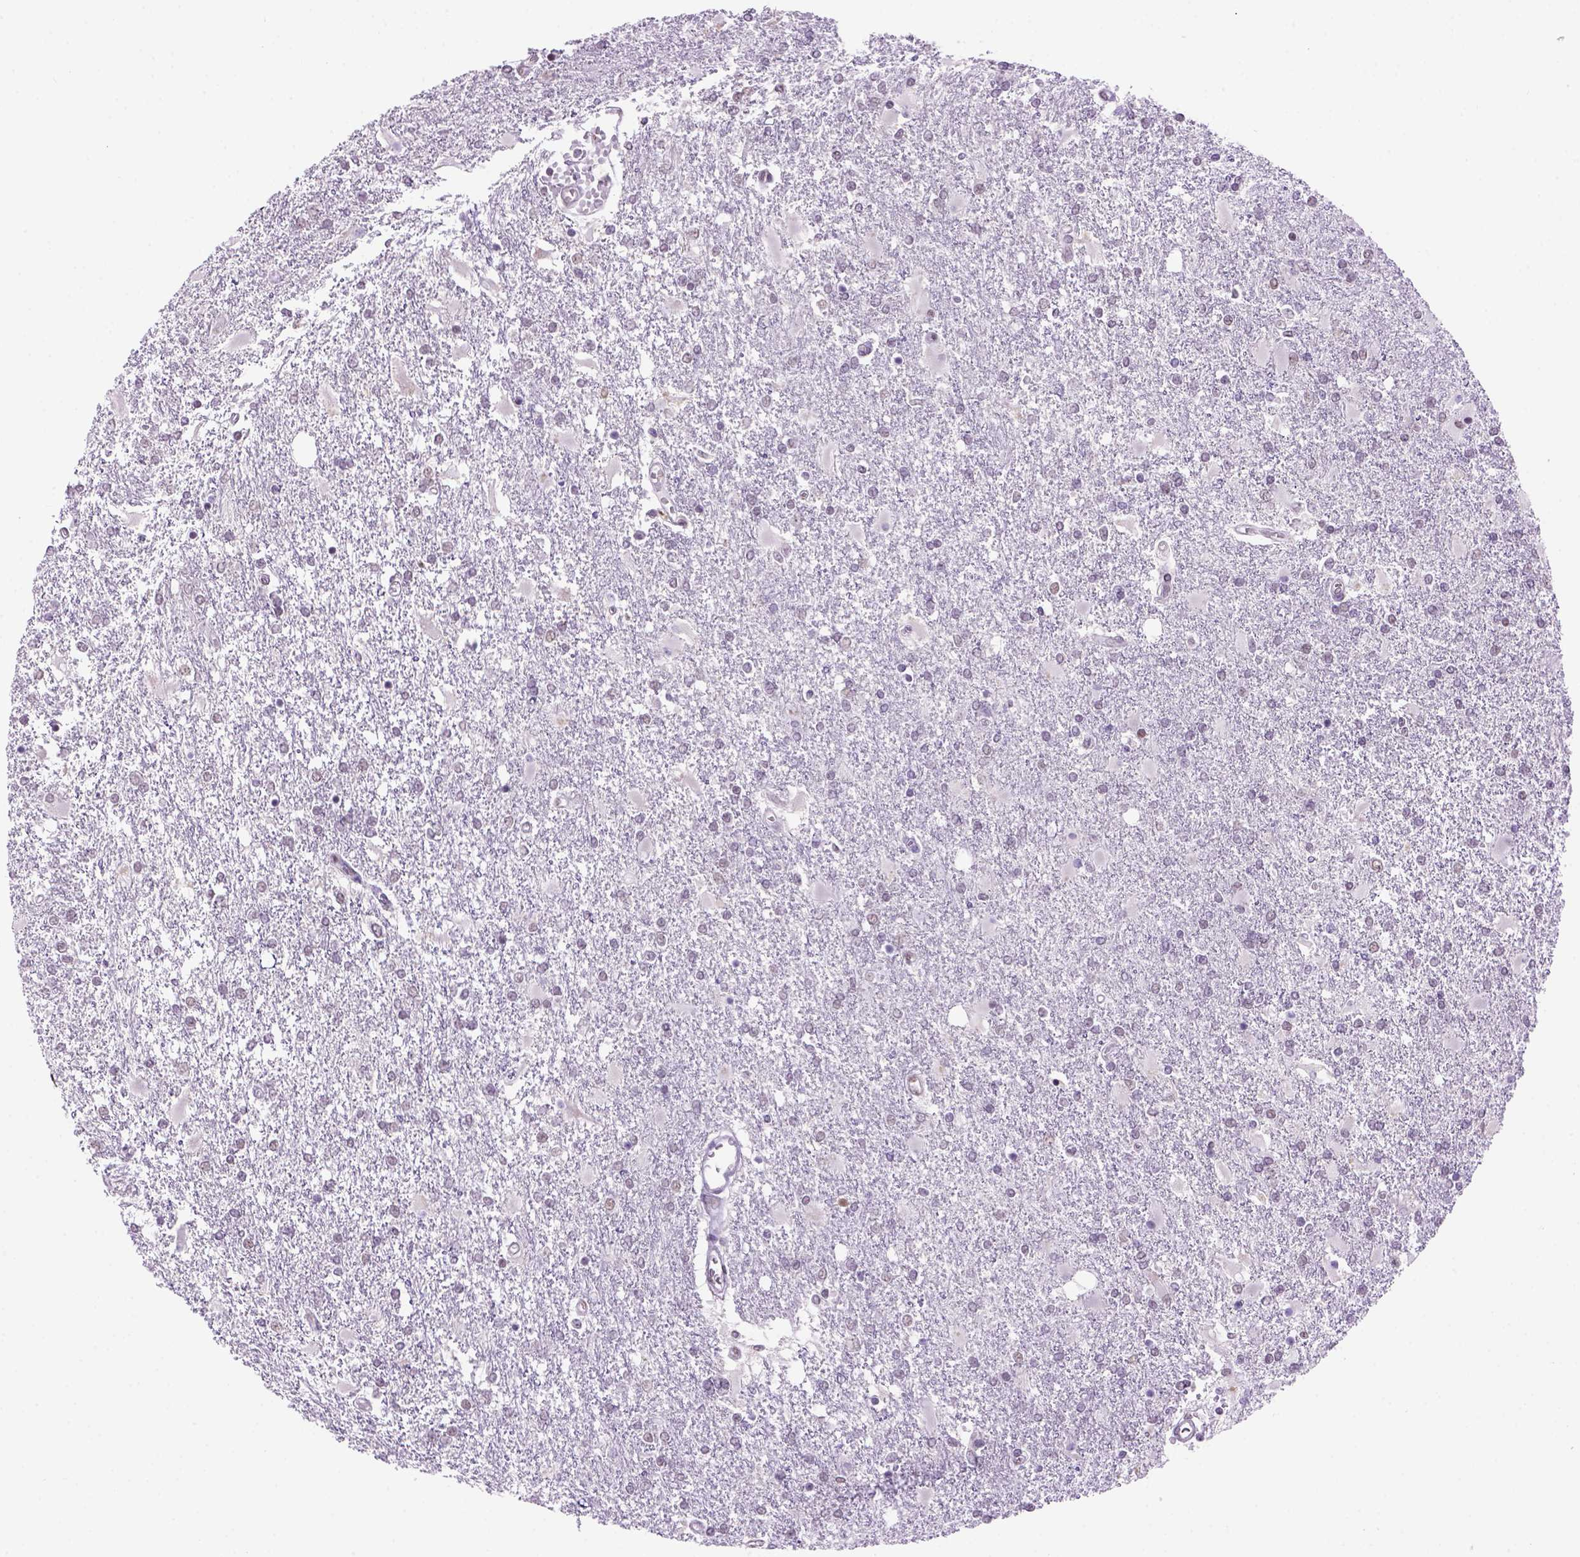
{"staining": {"intensity": "negative", "quantity": "none", "location": "none"}, "tissue": "glioma", "cell_type": "Tumor cells", "image_type": "cancer", "snomed": [{"axis": "morphology", "description": "Glioma, malignant, High grade"}, {"axis": "topography", "description": "Cerebral cortex"}], "caption": "DAB (3,3'-diaminobenzidine) immunohistochemical staining of human glioma reveals no significant staining in tumor cells.", "gene": "TBPL1", "patient": {"sex": "male", "age": 79}}